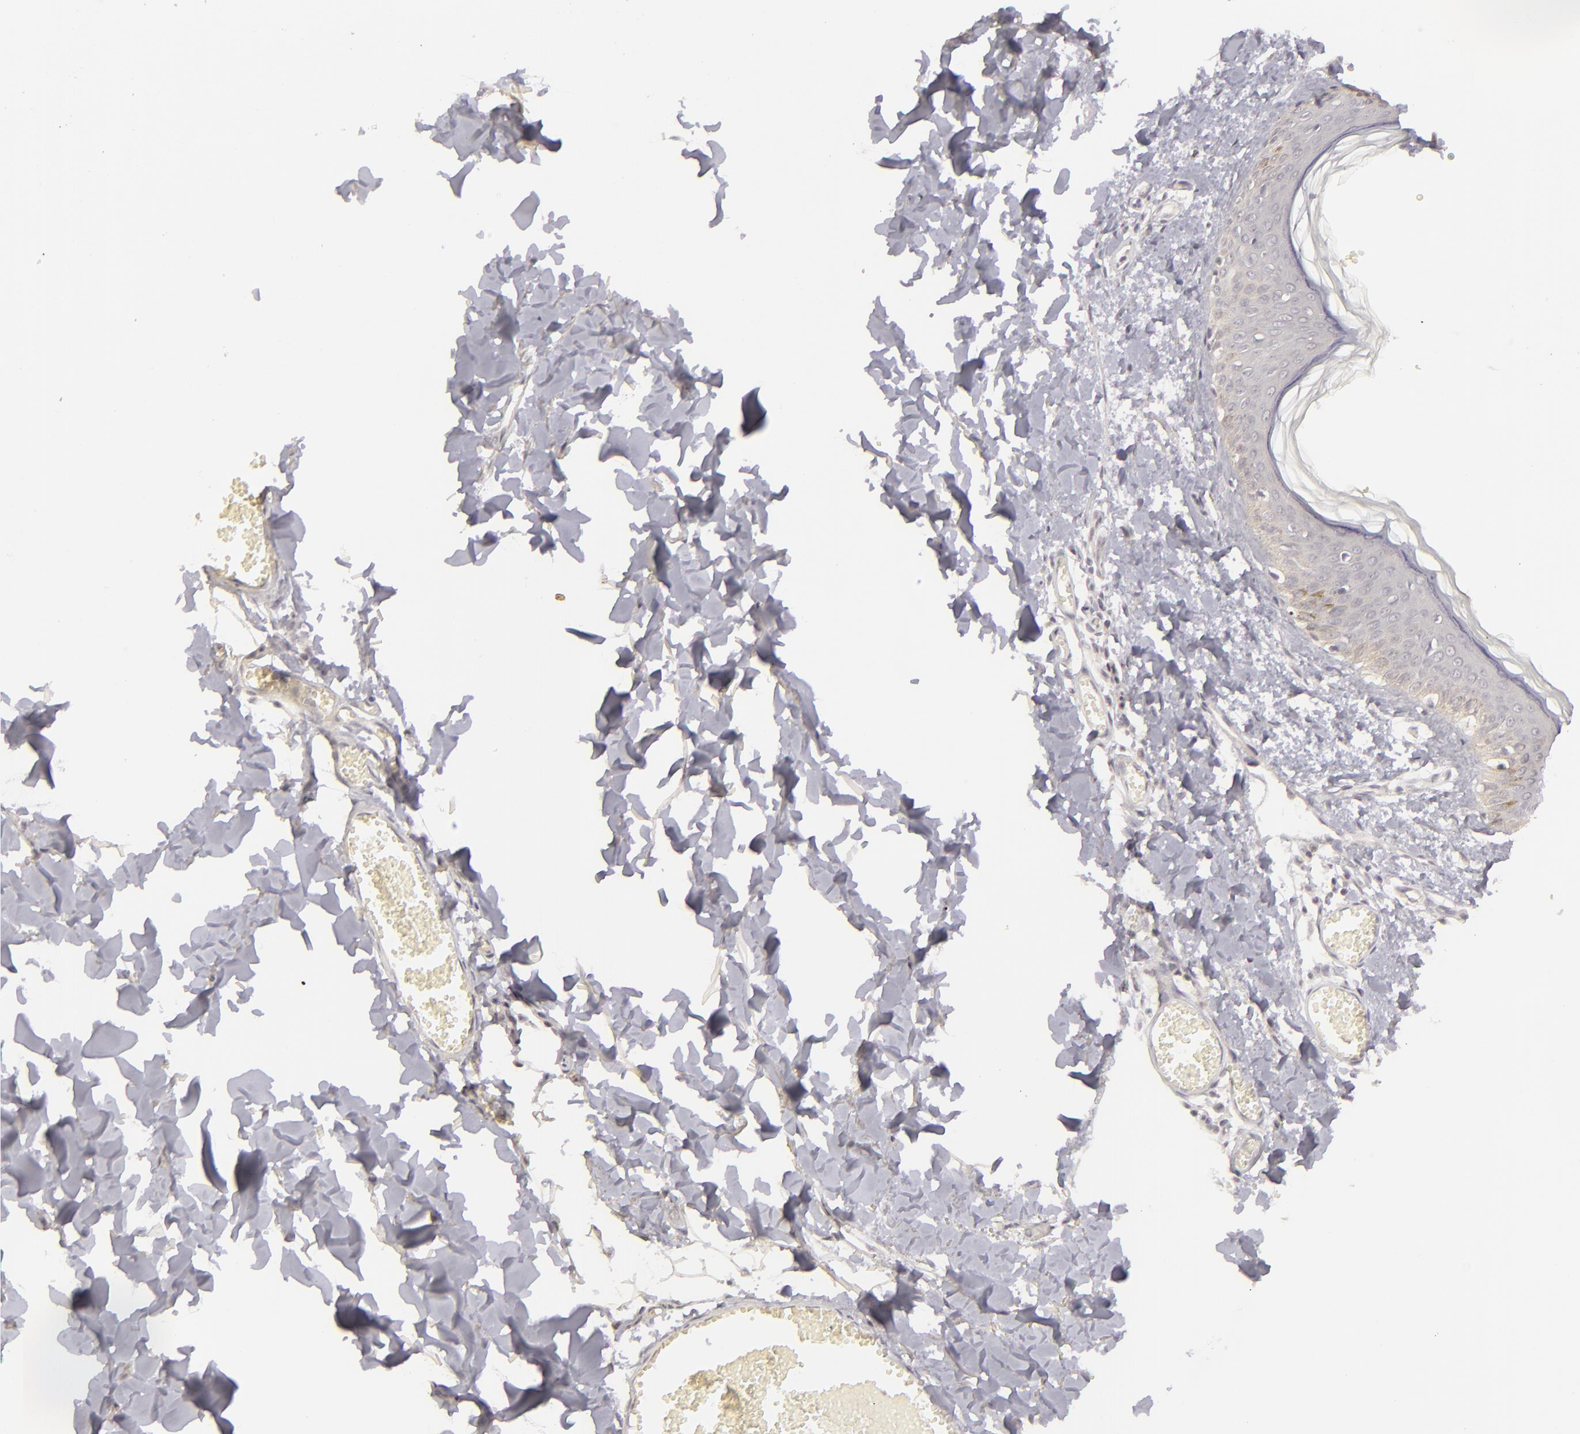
{"staining": {"intensity": "negative", "quantity": "none", "location": "none"}, "tissue": "skin", "cell_type": "Fibroblasts", "image_type": "normal", "snomed": [{"axis": "morphology", "description": "Normal tissue, NOS"}, {"axis": "morphology", "description": "Sarcoma, NOS"}, {"axis": "topography", "description": "Skin"}, {"axis": "topography", "description": "Soft tissue"}], "caption": "Protein analysis of normal skin reveals no significant expression in fibroblasts. (DAB (3,3'-diaminobenzidine) immunohistochemistry with hematoxylin counter stain).", "gene": "DLG3", "patient": {"sex": "female", "age": 51}}